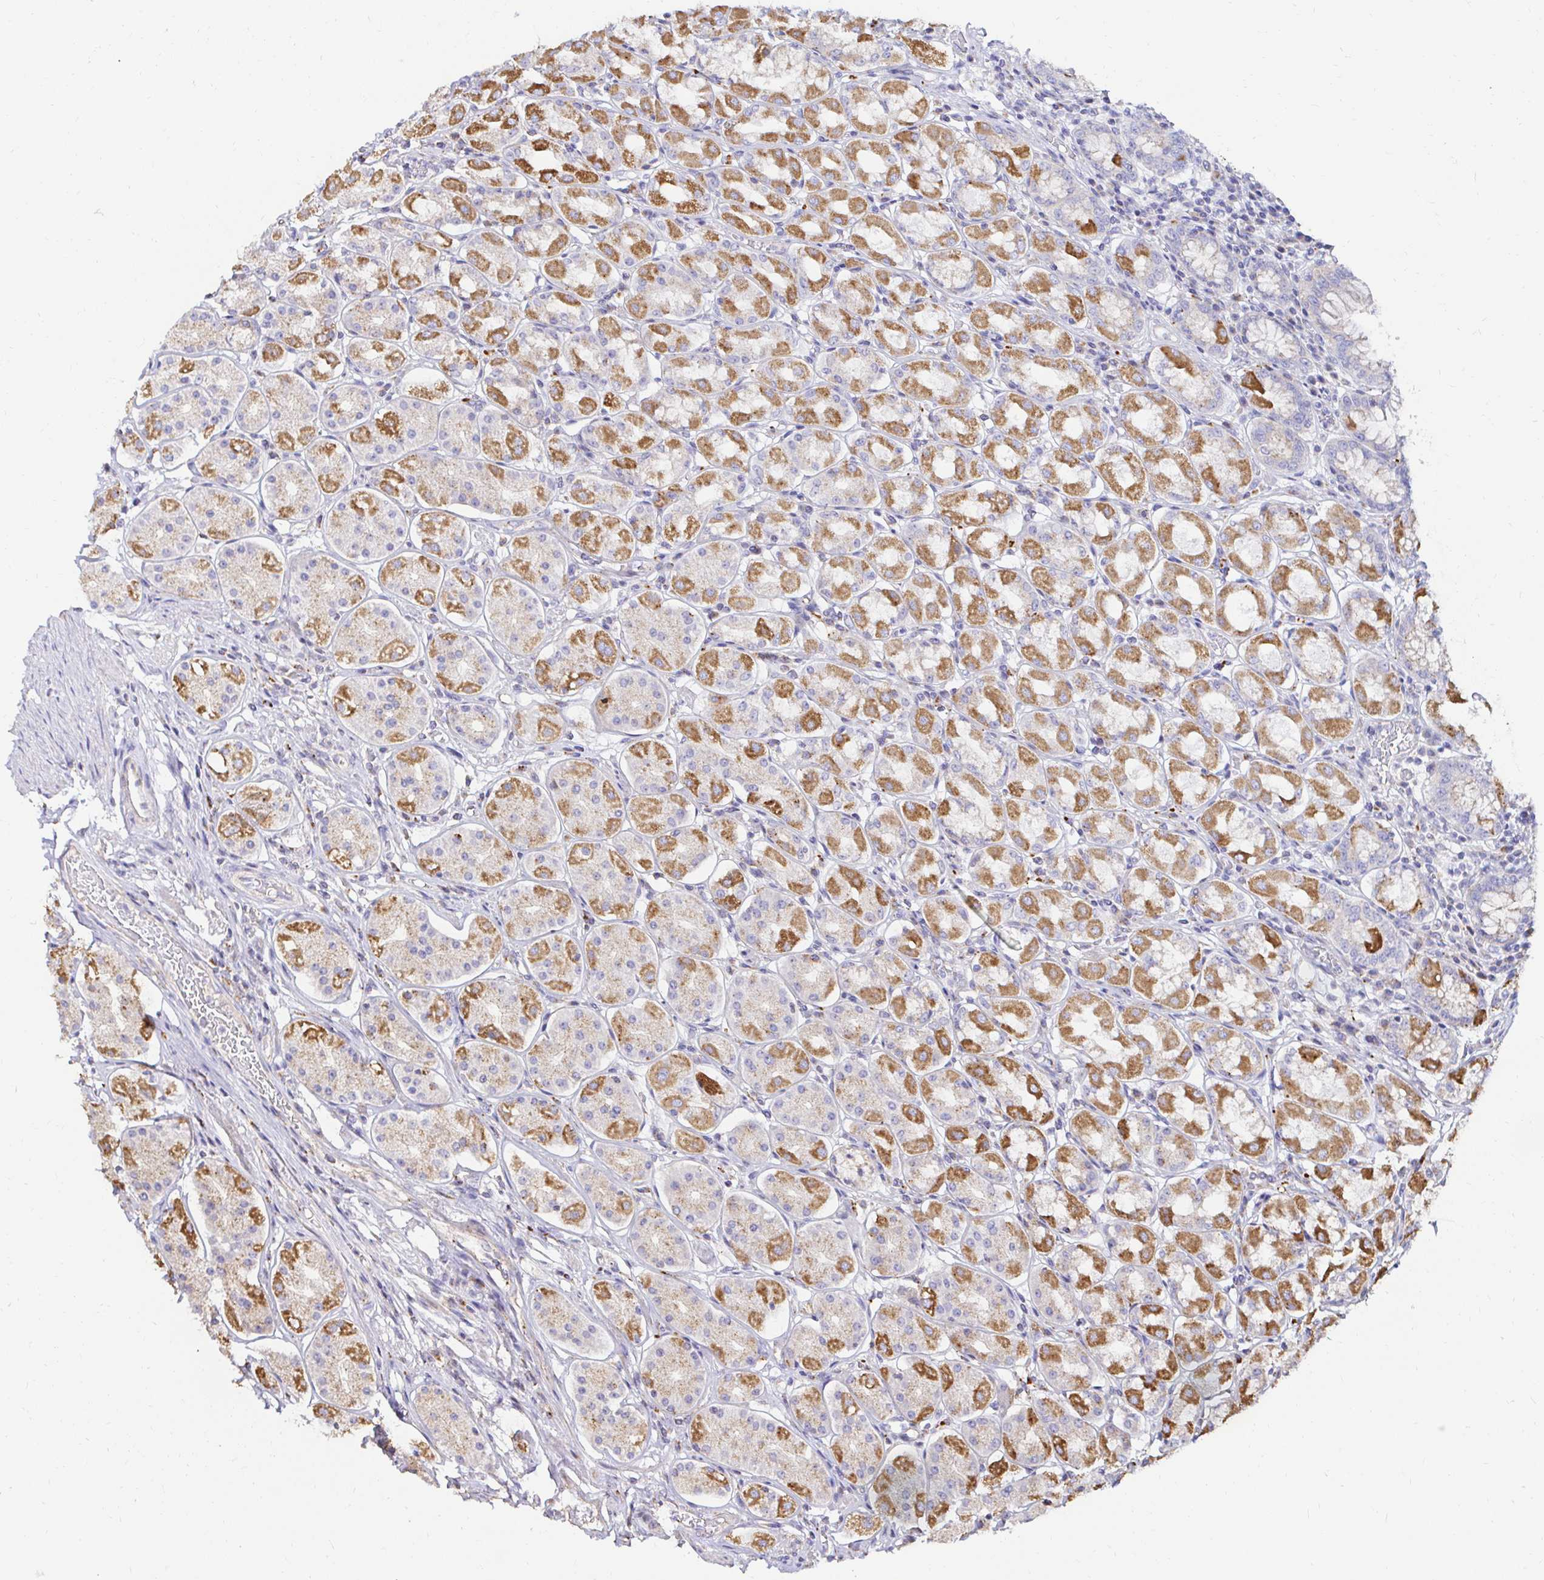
{"staining": {"intensity": "moderate", "quantity": "25%-75%", "location": "cytoplasmic/membranous"}, "tissue": "stomach", "cell_type": "Glandular cells", "image_type": "normal", "snomed": [{"axis": "morphology", "description": "Normal tissue, NOS"}, {"axis": "topography", "description": "Stomach"}, {"axis": "topography", "description": "Stomach, lower"}], "caption": "The photomicrograph reveals a brown stain indicating the presence of a protein in the cytoplasmic/membranous of glandular cells in stomach. (DAB (3,3'-diaminobenzidine) IHC, brown staining for protein, blue staining for nuclei).", "gene": "GALNS", "patient": {"sex": "female", "age": 56}}